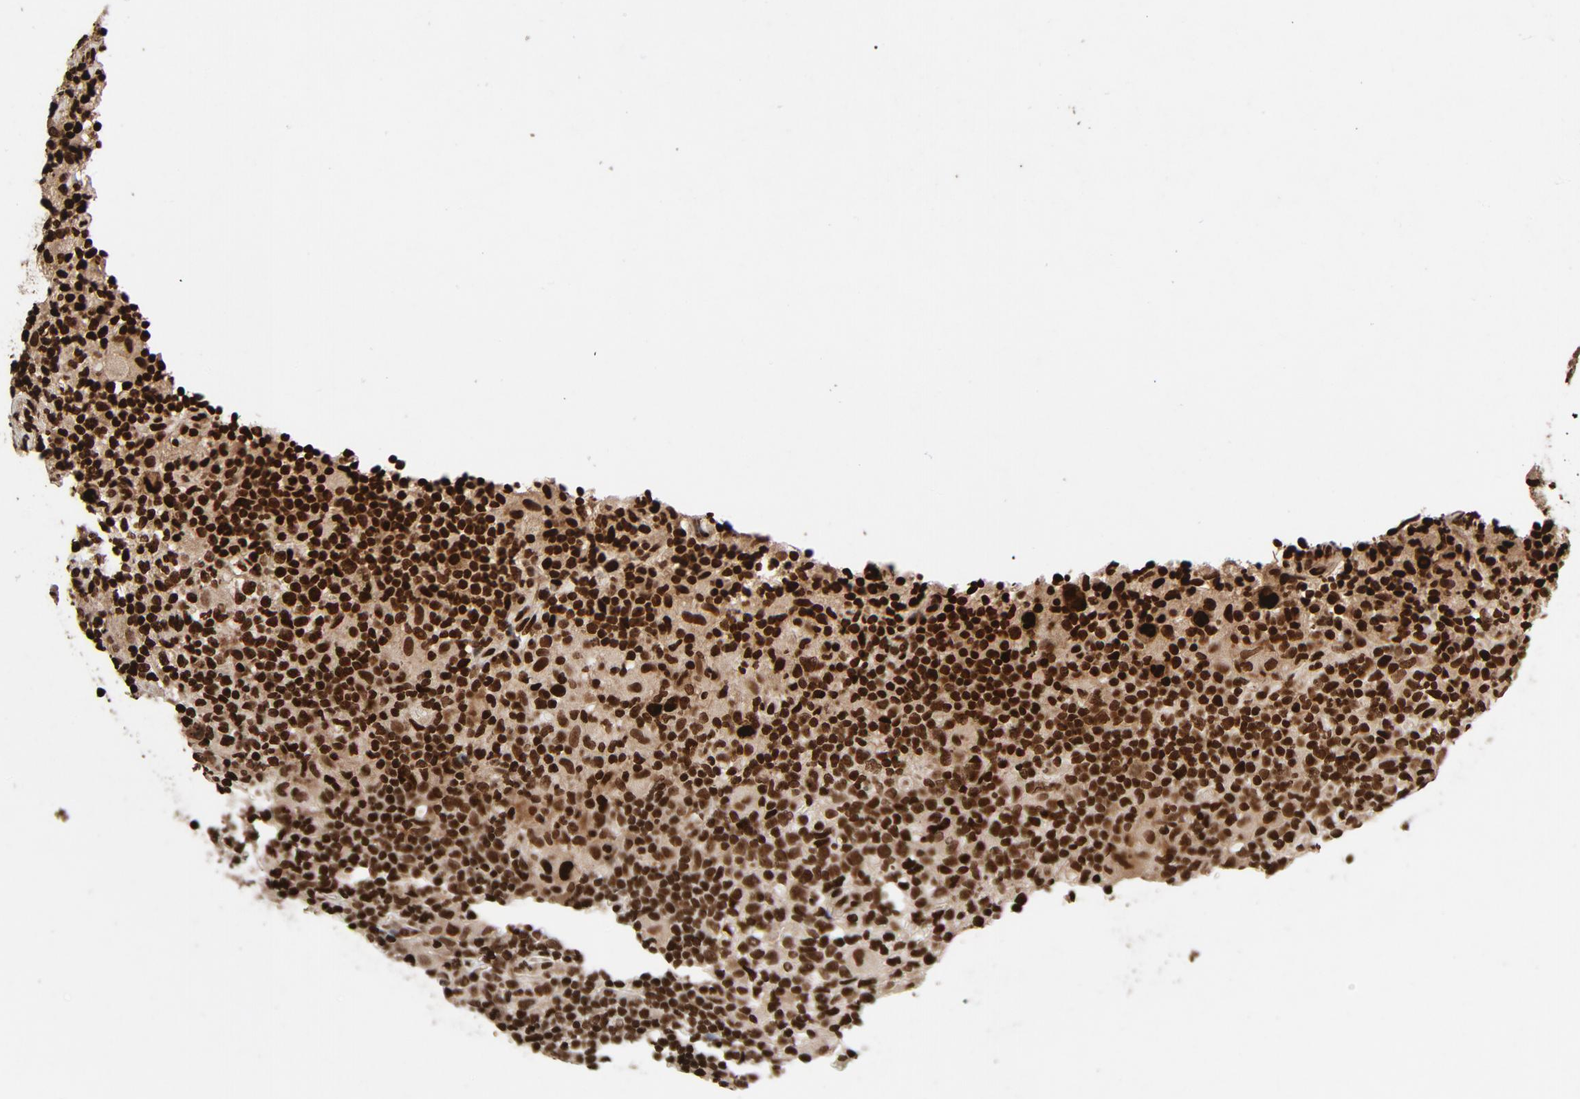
{"staining": {"intensity": "strong", "quantity": ">75%", "location": "nuclear"}, "tissue": "lymphoma", "cell_type": "Tumor cells", "image_type": "cancer", "snomed": [{"axis": "morphology", "description": "Hodgkin's disease, NOS"}, {"axis": "topography", "description": "Lymph node"}], "caption": "The histopathology image demonstrates immunohistochemical staining of Hodgkin's disease. There is strong nuclear expression is seen in about >75% of tumor cells.", "gene": "TP53BP1", "patient": {"sex": "male", "age": 65}}